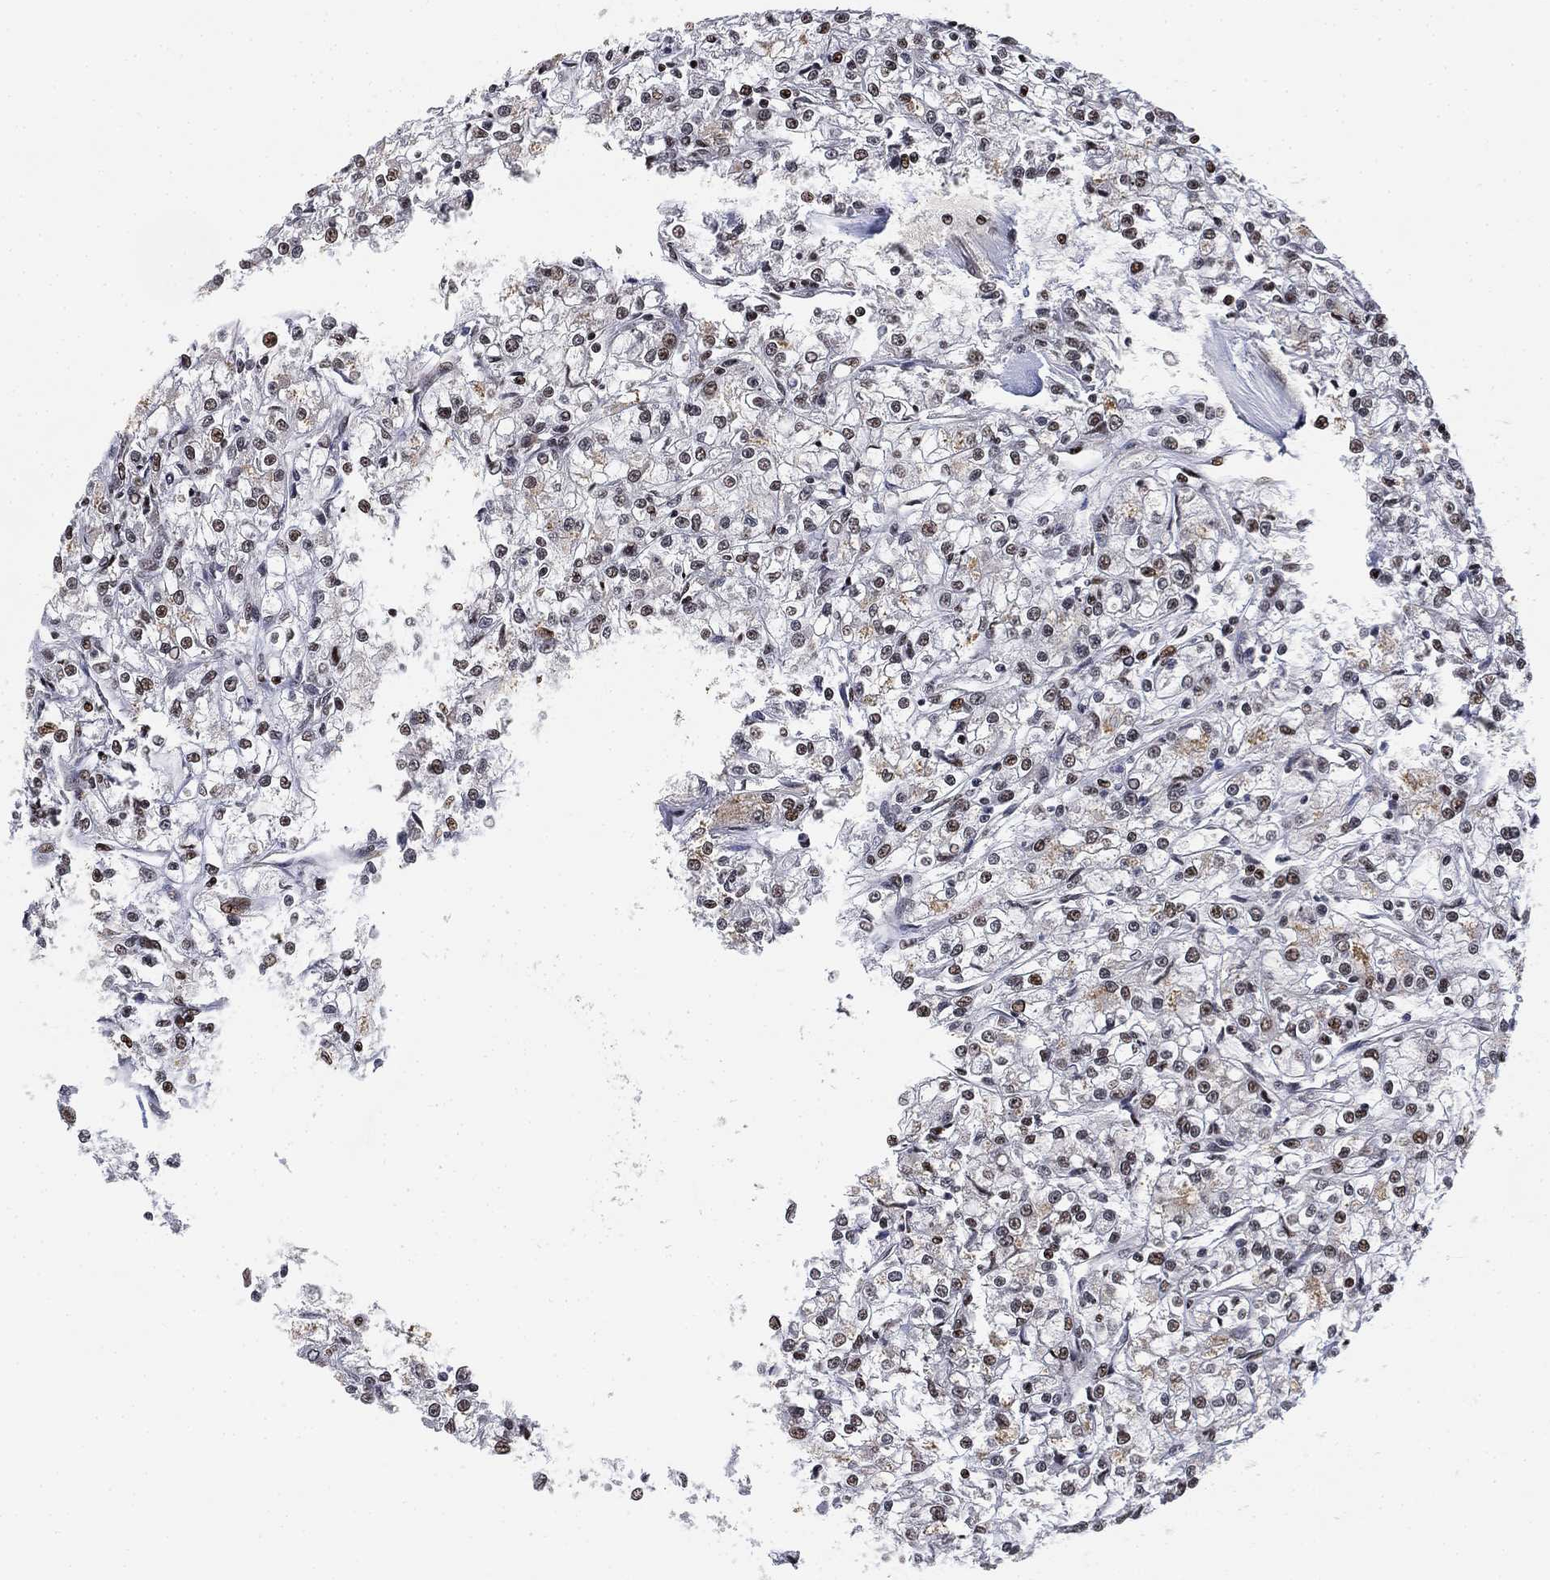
{"staining": {"intensity": "moderate", "quantity": "25%-75%", "location": "nuclear"}, "tissue": "renal cancer", "cell_type": "Tumor cells", "image_type": "cancer", "snomed": [{"axis": "morphology", "description": "Adenocarcinoma, NOS"}, {"axis": "topography", "description": "Kidney"}], "caption": "This image demonstrates adenocarcinoma (renal) stained with immunohistochemistry to label a protein in brown. The nuclear of tumor cells show moderate positivity for the protein. Nuclei are counter-stained blue.", "gene": "ZSCAN30", "patient": {"sex": "female", "age": 59}}